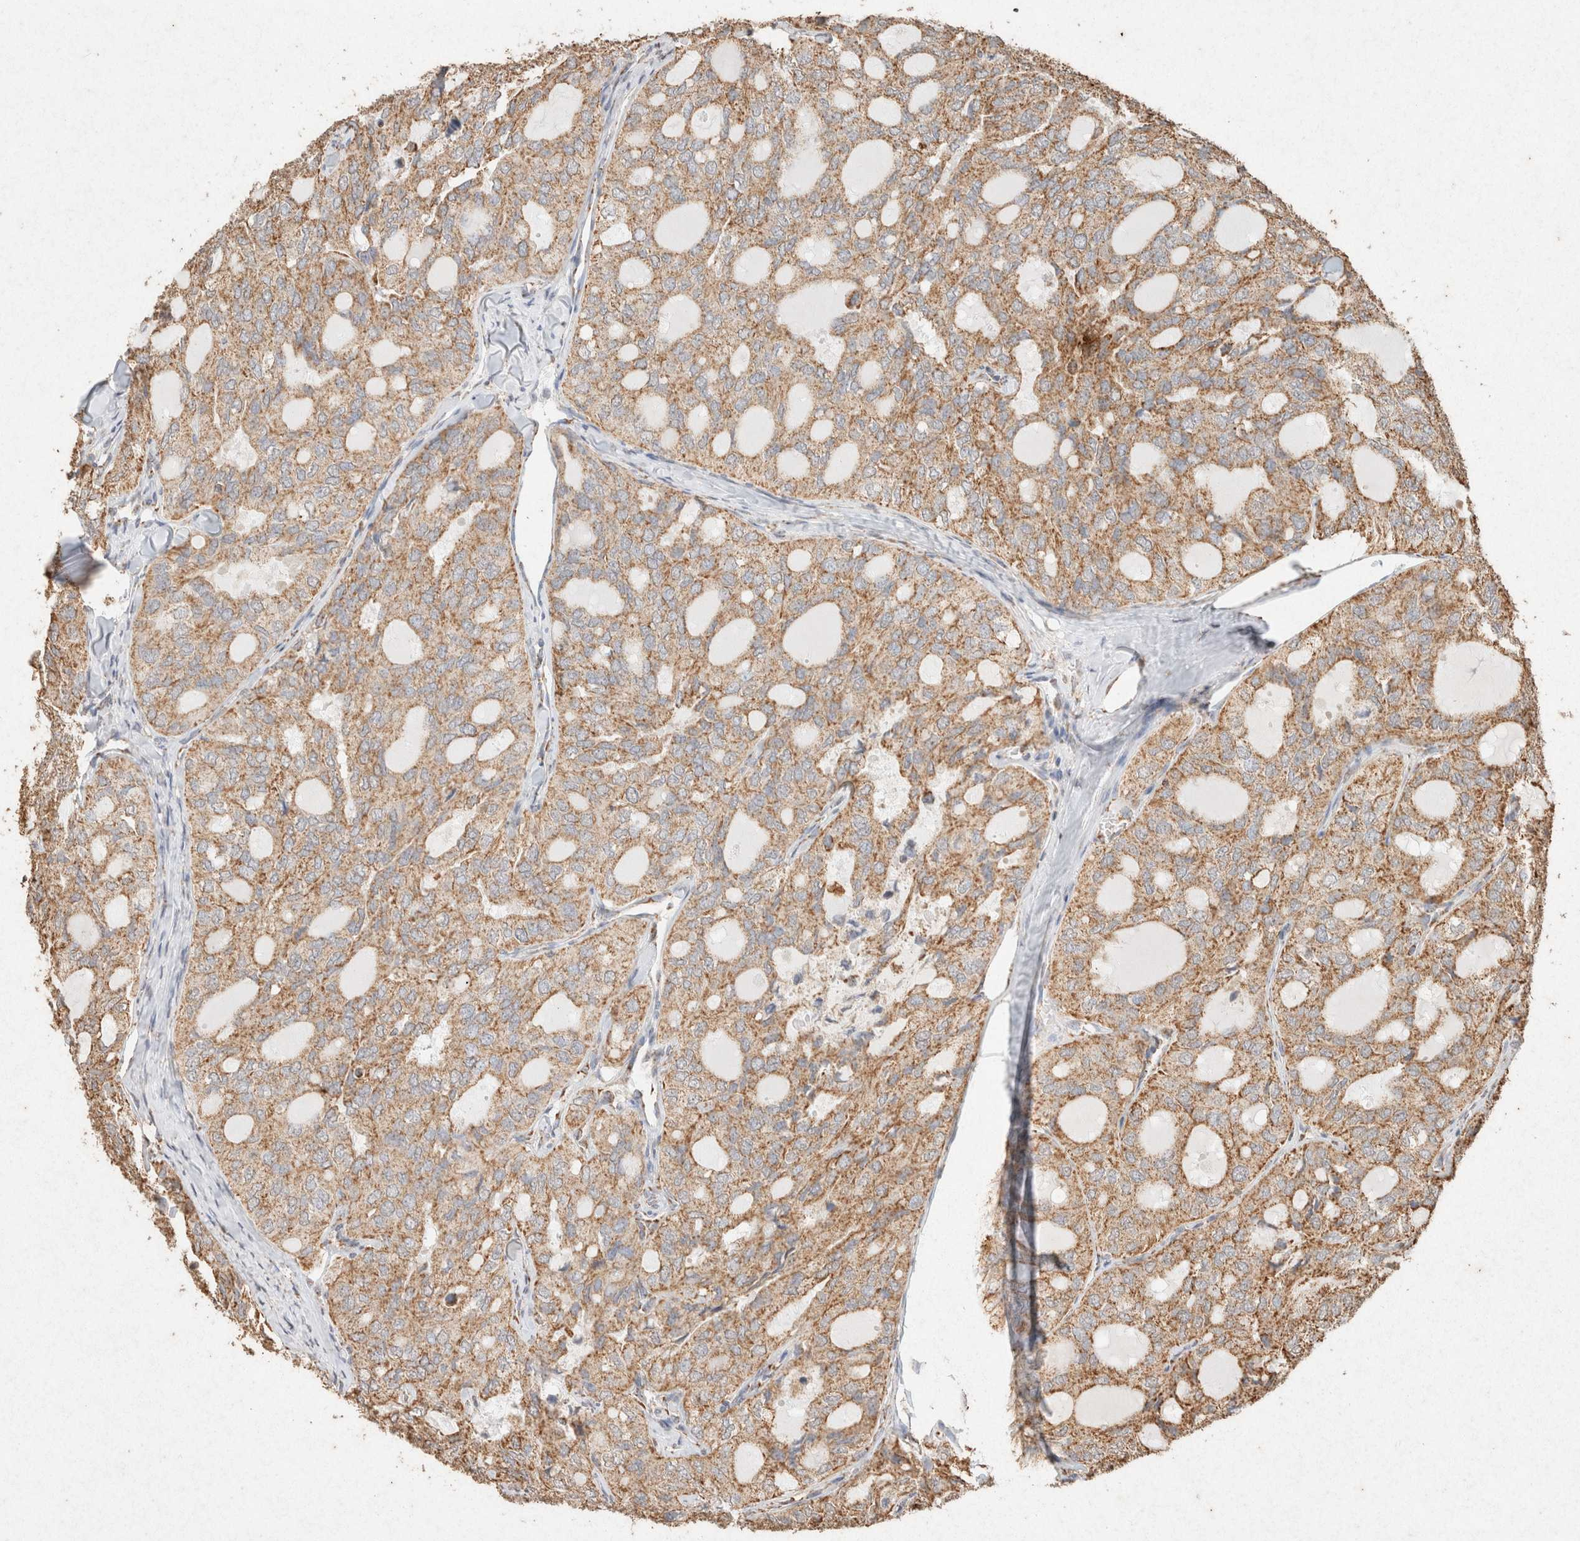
{"staining": {"intensity": "weak", "quantity": ">75%", "location": "cytoplasmic/membranous"}, "tissue": "thyroid cancer", "cell_type": "Tumor cells", "image_type": "cancer", "snomed": [{"axis": "morphology", "description": "Follicular adenoma carcinoma, NOS"}, {"axis": "topography", "description": "Thyroid gland"}], "caption": "Protein staining demonstrates weak cytoplasmic/membranous staining in about >75% of tumor cells in thyroid cancer.", "gene": "SDC2", "patient": {"sex": "male", "age": 75}}